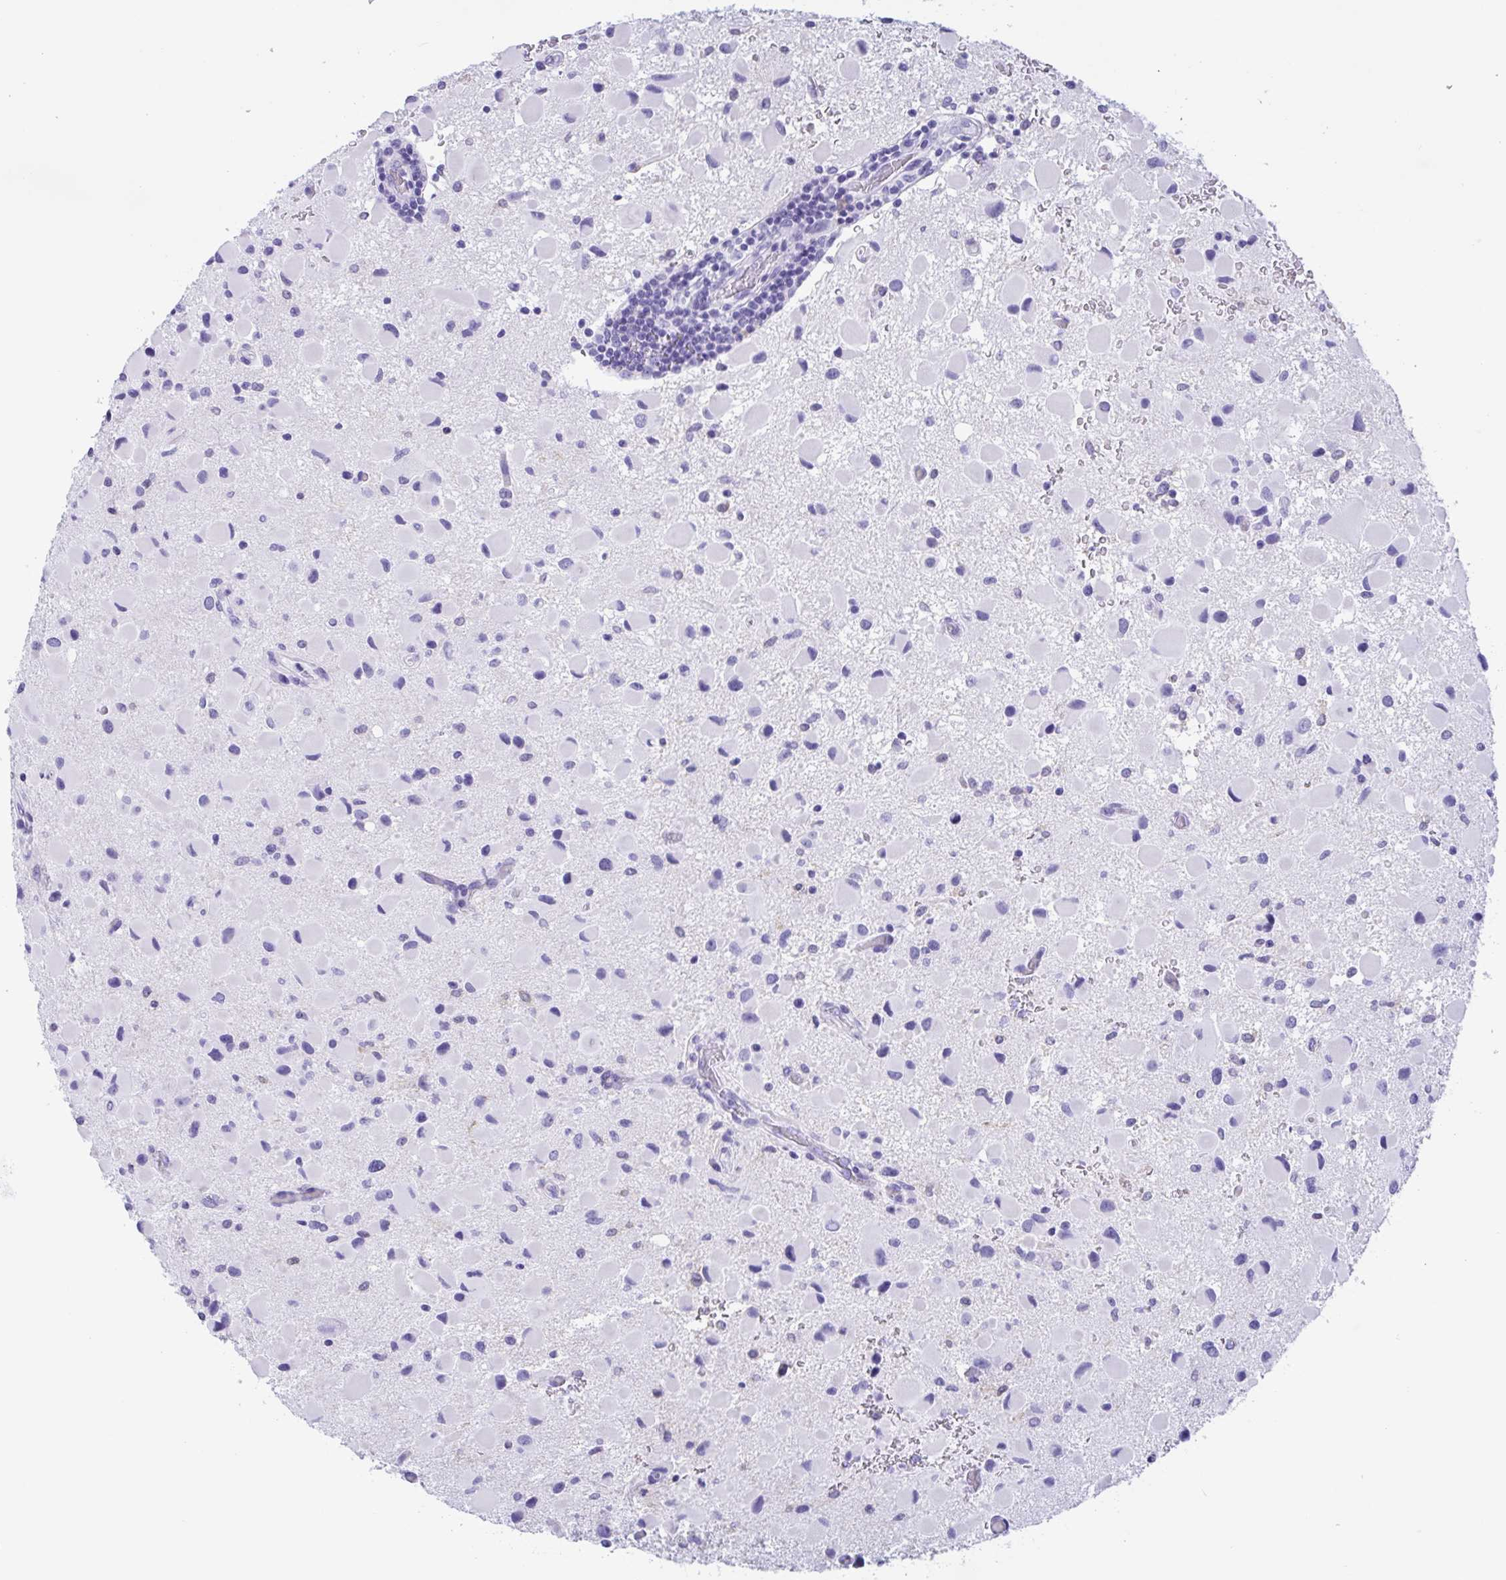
{"staining": {"intensity": "negative", "quantity": "none", "location": "none"}, "tissue": "glioma", "cell_type": "Tumor cells", "image_type": "cancer", "snomed": [{"axis": "morphology", "description": "Glioma, malignant, Low grade"}, {"axis": "topography", "description": "Brain"}], "caption": "Glioma stained for a protein using immunohistochemistry (IHC) demonstrates no expression tumor cells.", "gene": "ZNF850", "patient": {"sex": "female", "age": 32}}